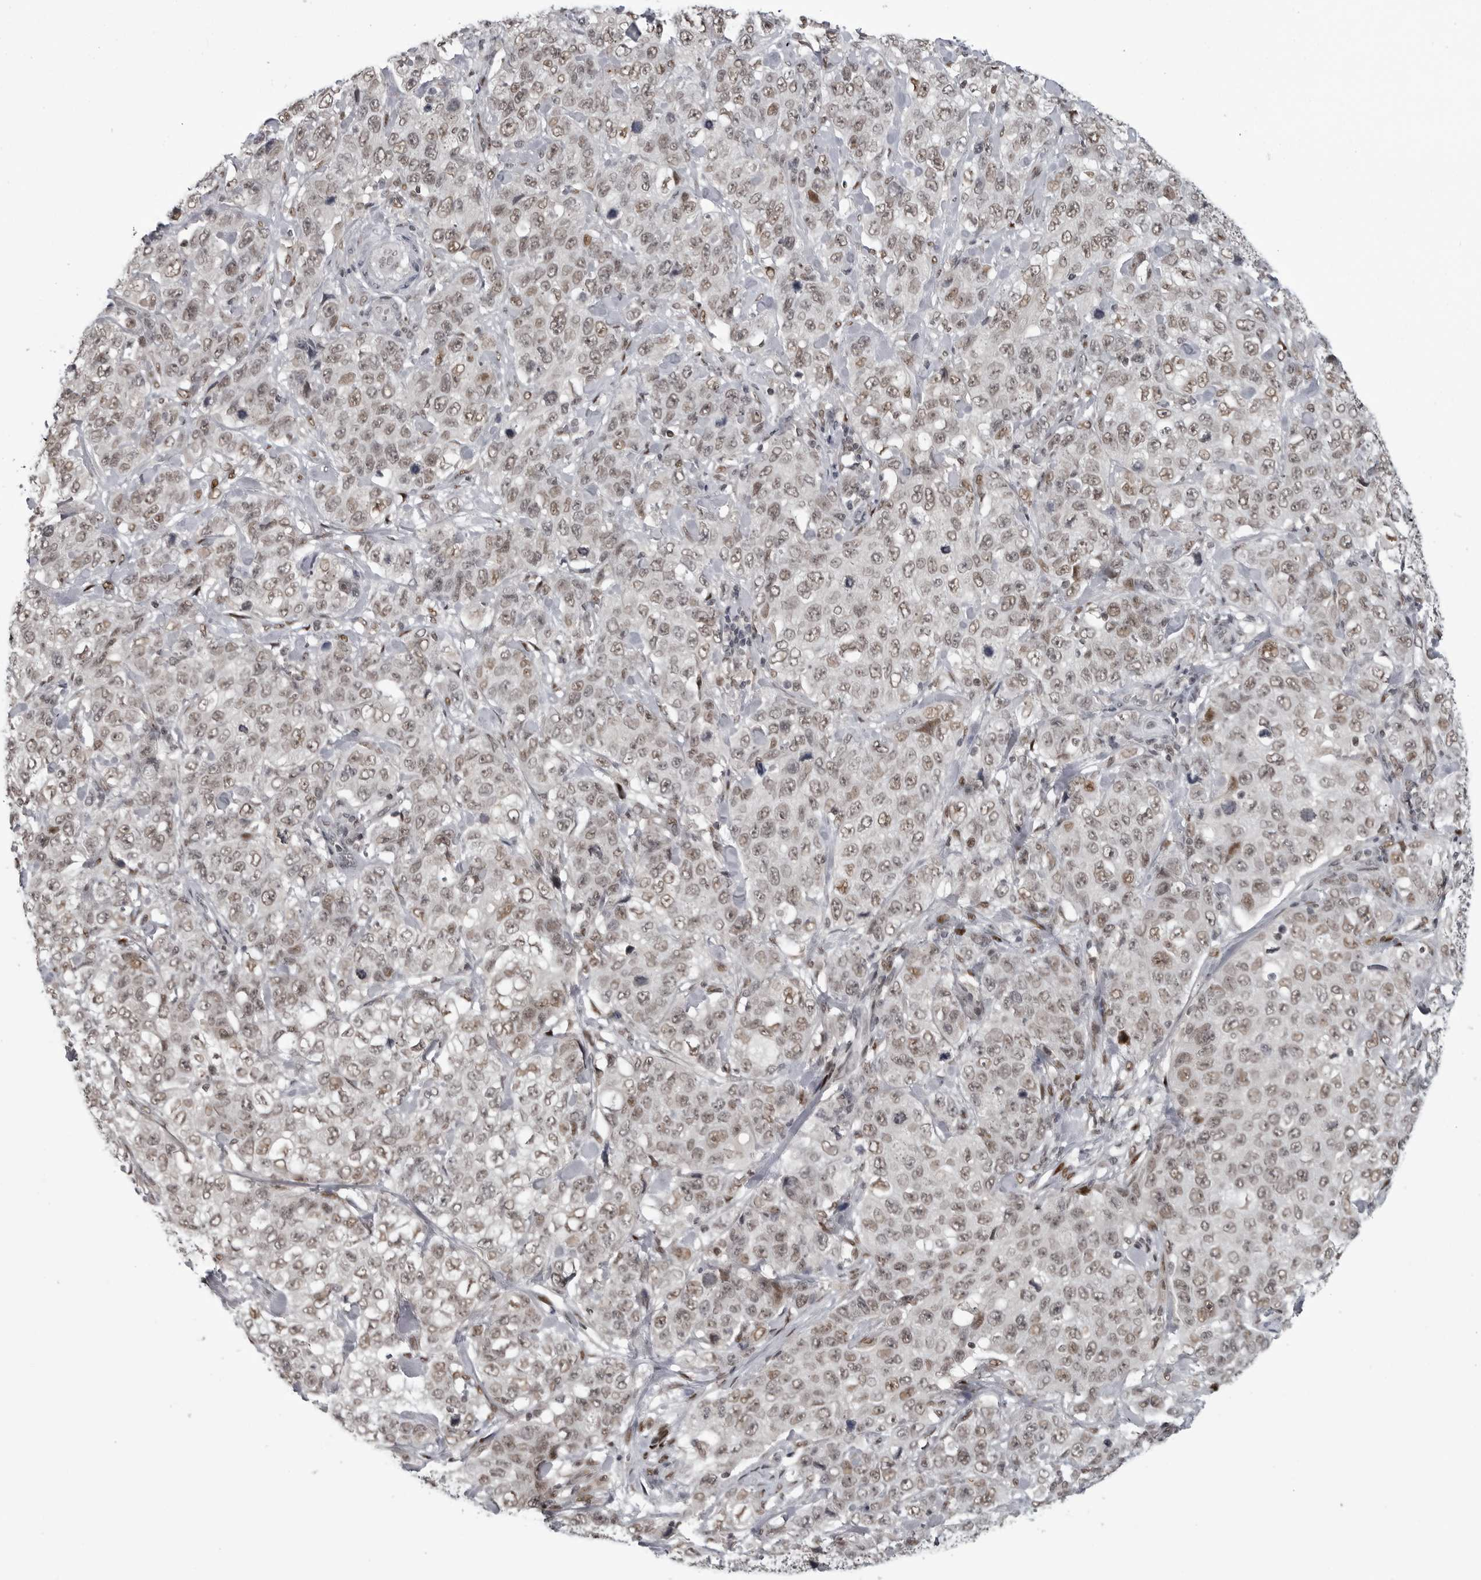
{"staining": {"intensity": "weak", "quantity": ">75%", "location": "nuclear"}, "tissue": "stomach cancer", "cell_type": "Tumor cells", "image_type": "cancer", "snomed": [{"axis": "morphology", "description": "Adenocarcinoma, NOS"}, {"axis": "topography", "description": "Stomach"}], "caption": "Immunohistochemical staining of human stomach cancer demonstrates weak nuclear protein staining in about >75% of tumor cells.", "gene": "C8orf58", "patient": {"sex": "male", "age": 48}}